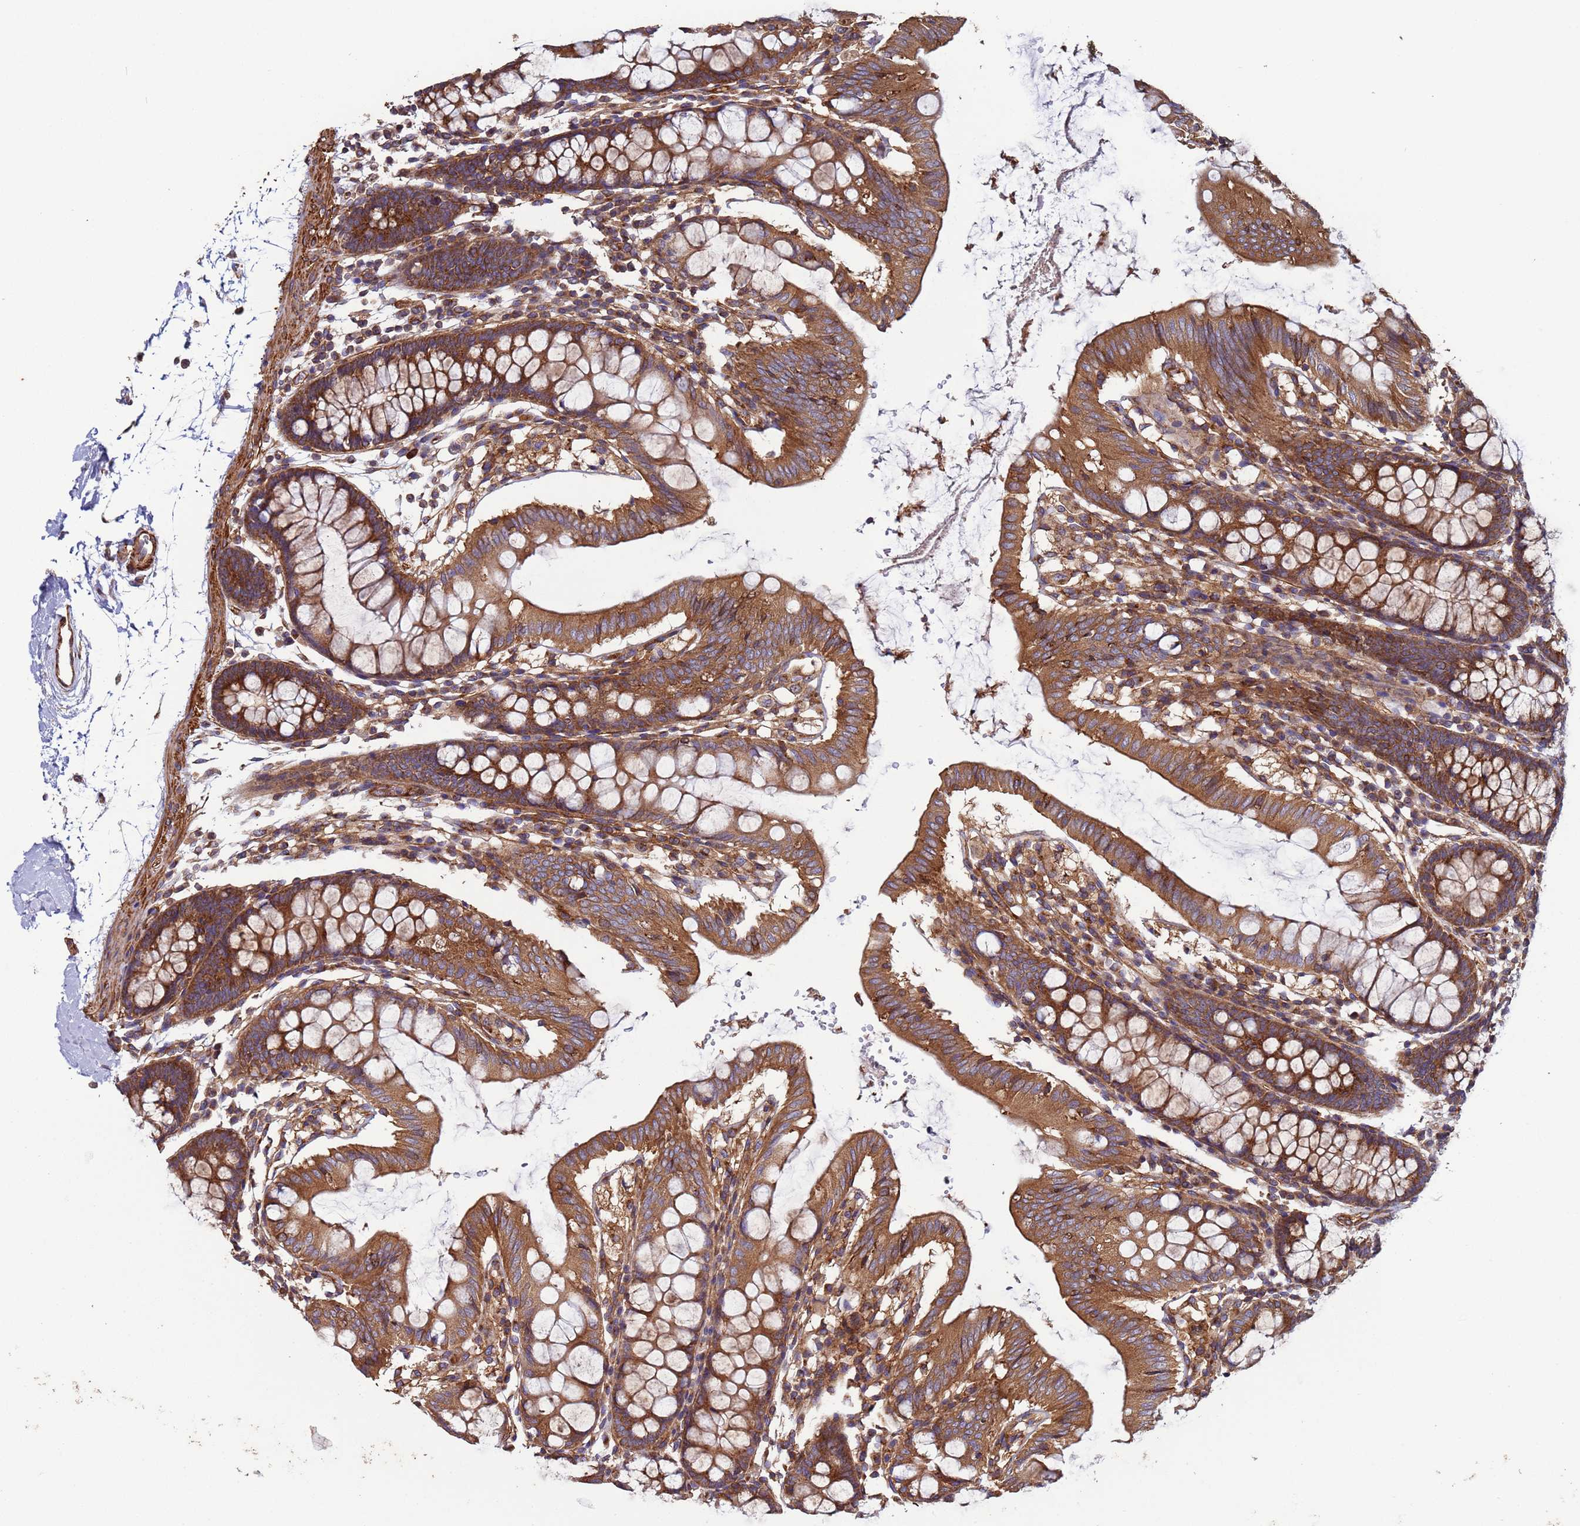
{"staining": {"intensity": "strong", "quantity": ">75%", "location": "cytoplasmic/membranous"}, "tissue": "colon", "cell_type": "Endothelial cells", "image_type": "normal", "snomed": [{"axis": "morphology", "description": "Normal tissue, NOS"}, {"axis": "topography", "description": "Colon"}], "caption": "Immunohistochemical staining of benign colon reveals strong cytoplasmic/membranous protein expression in about >75% of endothelial cells. (DAB (3,3'-diaminobenzidine) IHC, brown staining for protein, blue staining for nuclei).", "gene": "ZBTB39", "patient": {"sex": "male", "age": 75}}